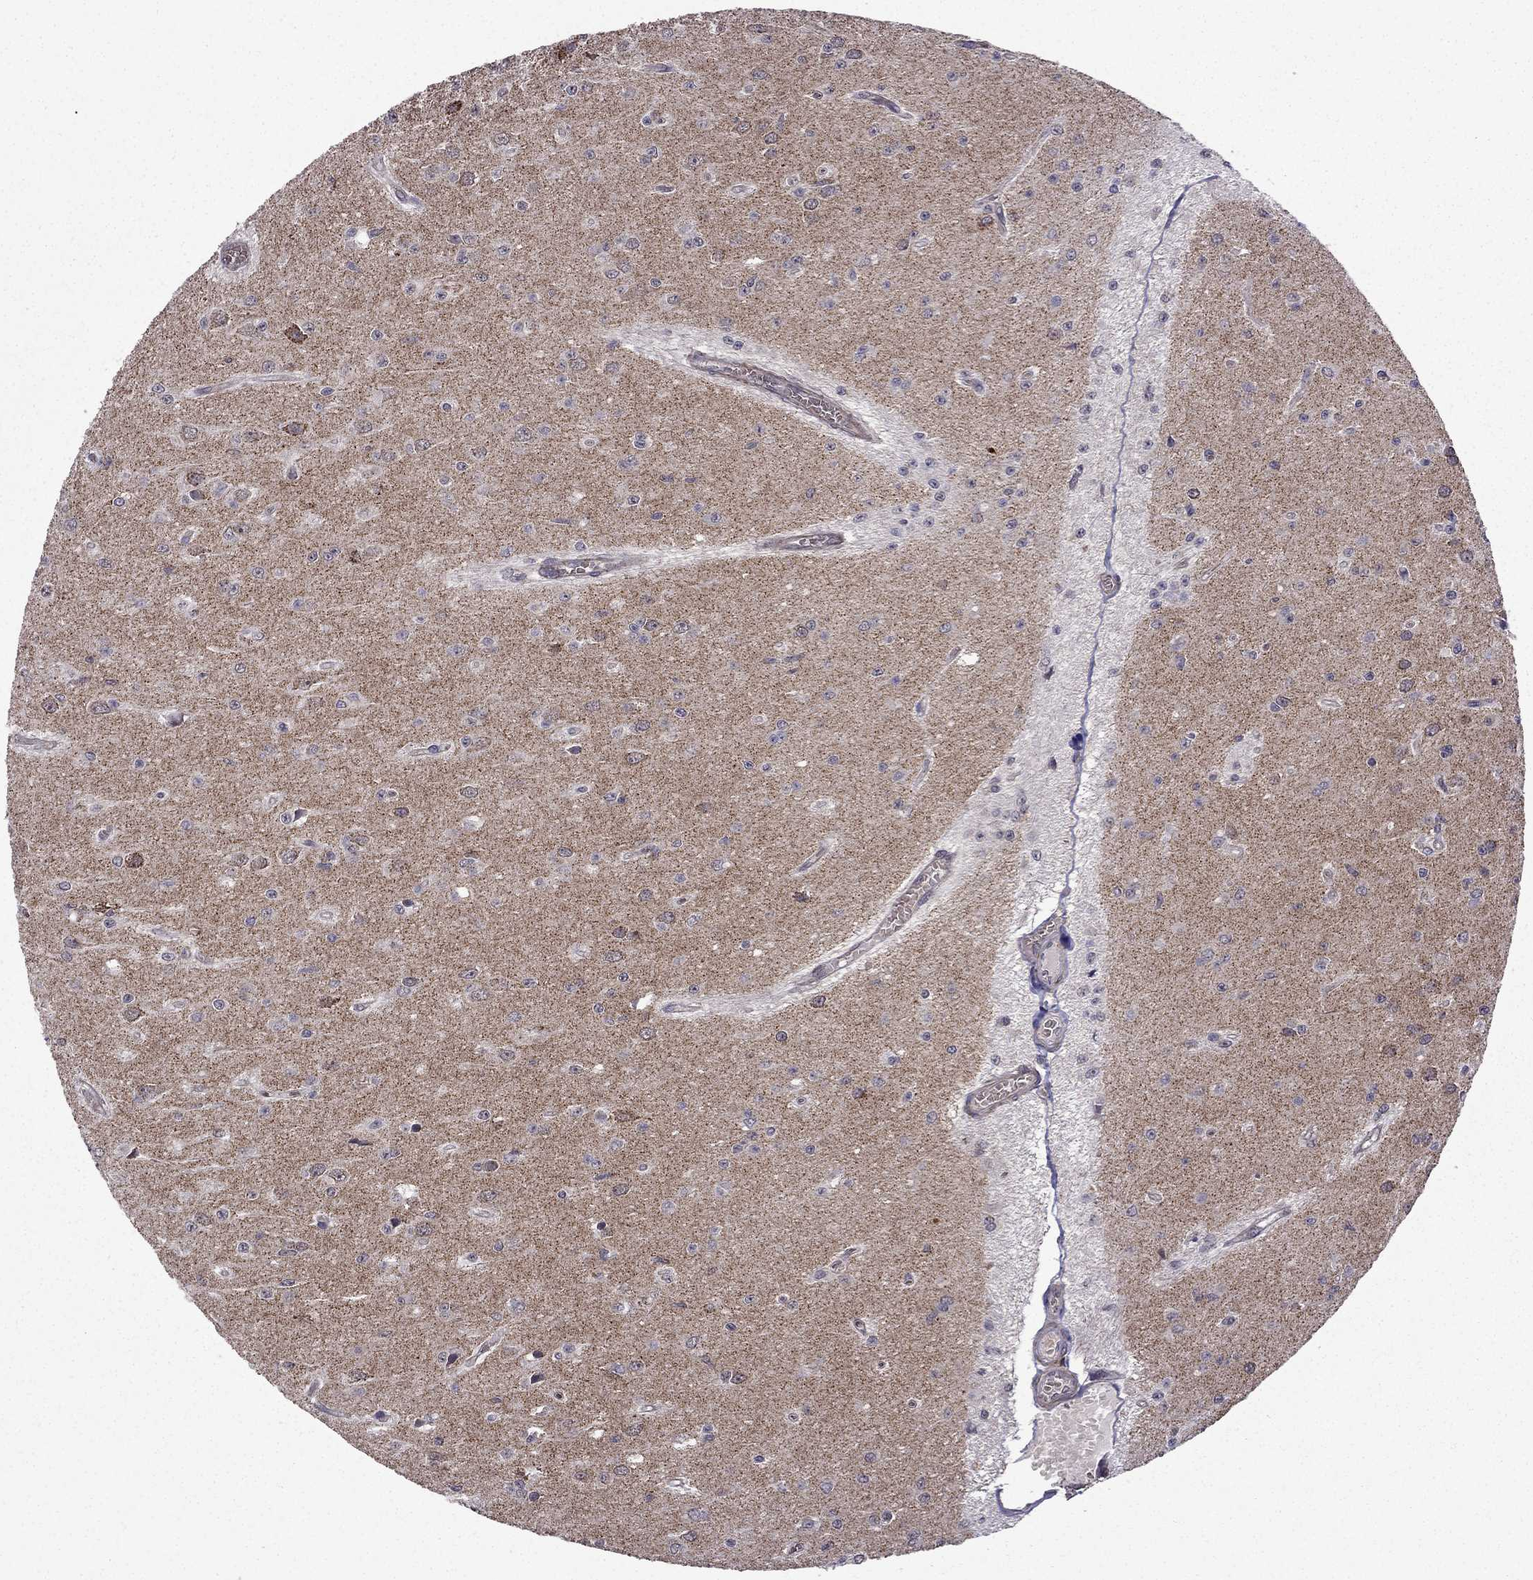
{"staining": {"intensity": "negative", "quantity": "none", "location": "none"}, "tissue": "glioma", "cell_type": "Tumor cells", "image_type": "cancer", "snomed": [{"axis": "morphology", "description": "Glioma, malignant, Low grade"}, {"axis": "topography", "description": "Brain"}], "caption": "A micrograph of malignant glioma (low-grade) stained for a protein reveals no brown staining in tumor cells.", "gene": "TAB2", "patient": {"sex": "female", "age": 45}}